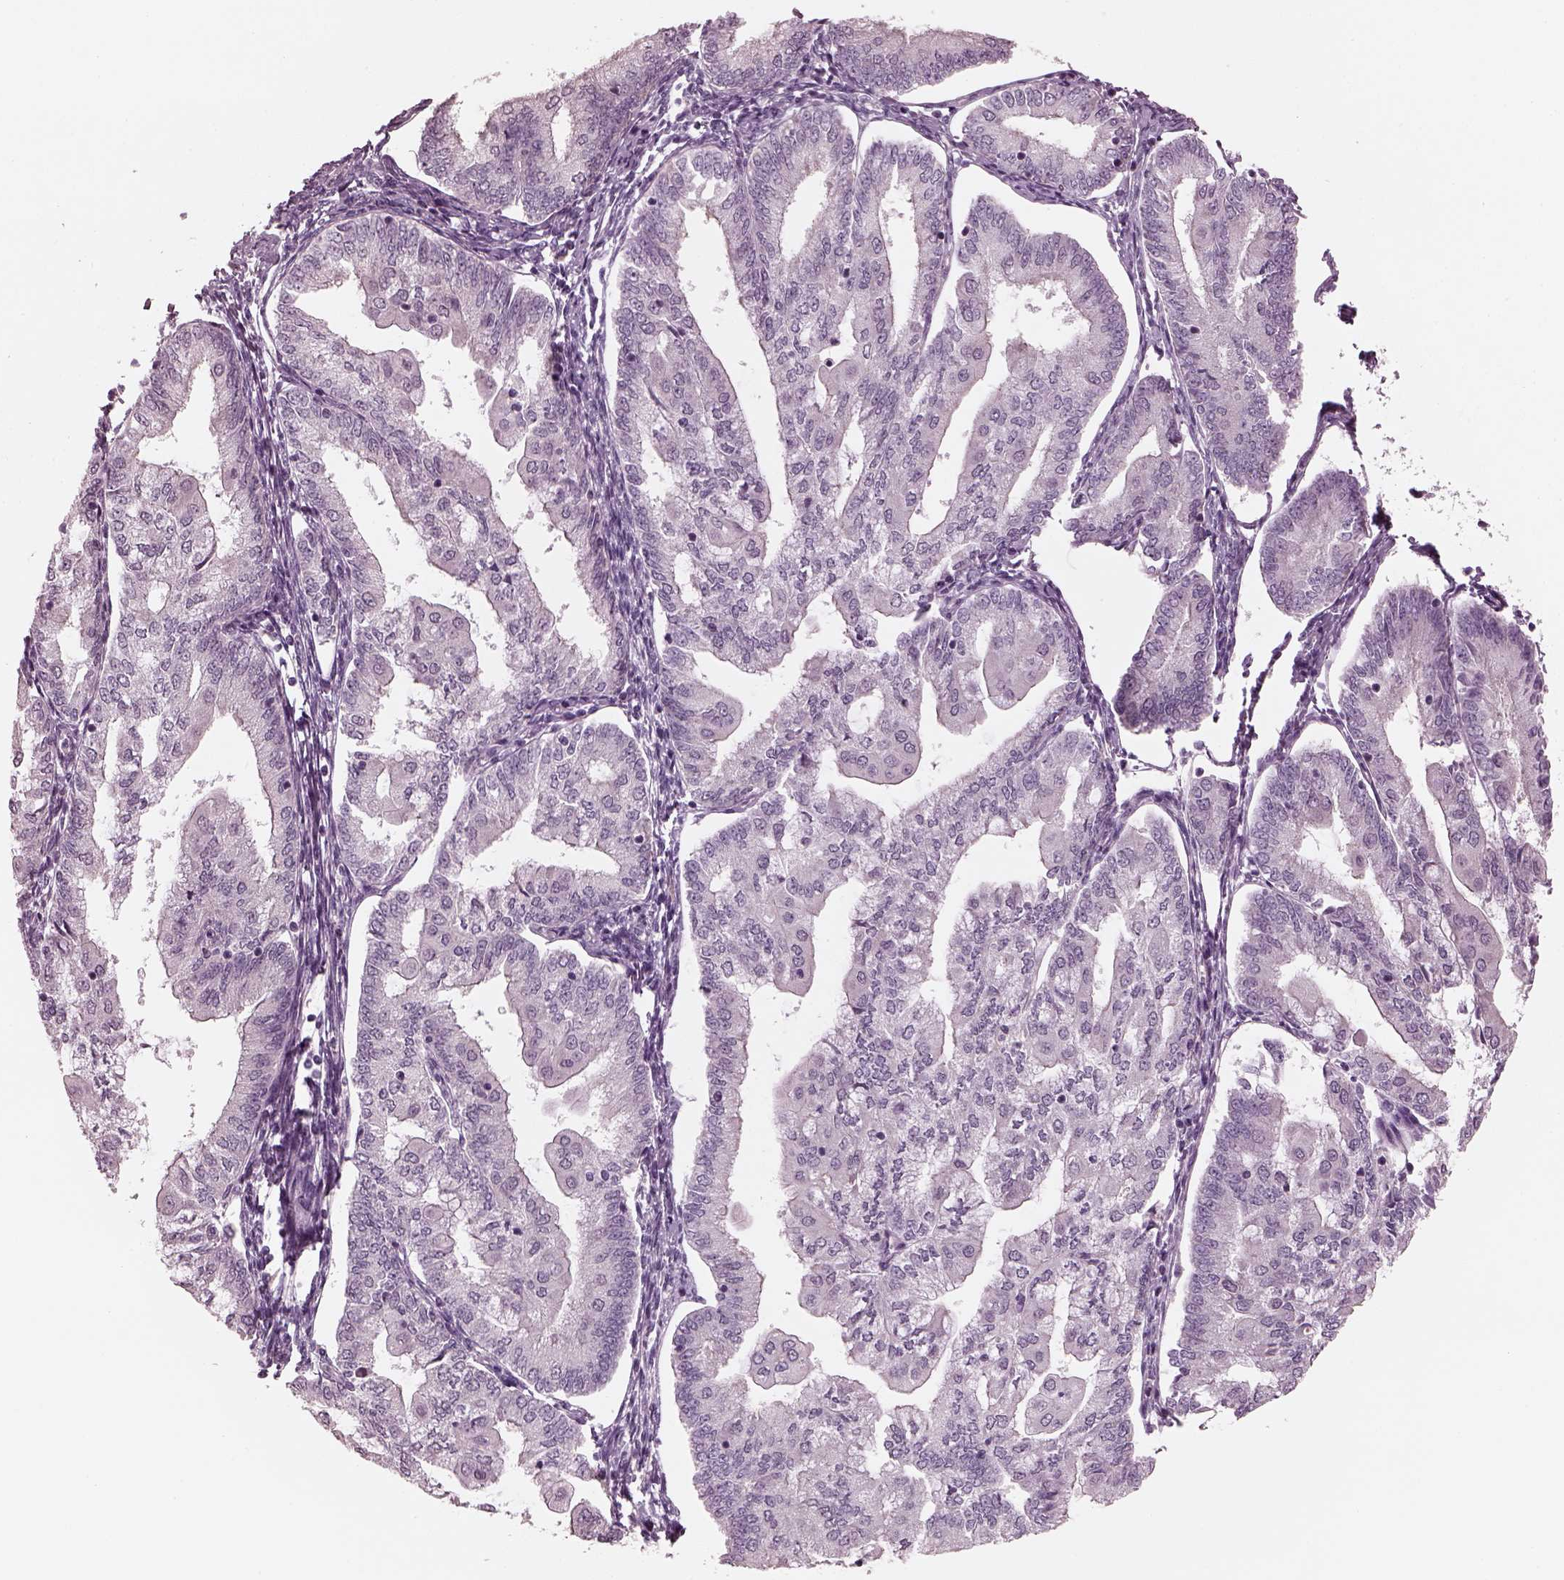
{"staining": {"intensity": "negative", "quantity": "none", "location": "none"}, "tissue": "endometrial cancer", "cell_type": "Tumor cells", "image_type": "cancer", "snomed": [{"axis": "morphology", "description": "Adenocarcinoma, NOS"}, {"axis": "topography", "description": "Endometrium"}], "caption": "Micrograph shows no protein expression in tumor cells of endometrial adenocarcinoma tissue.", "gene": "OPTC", "patient": {"sex": "female", "age": 55}}